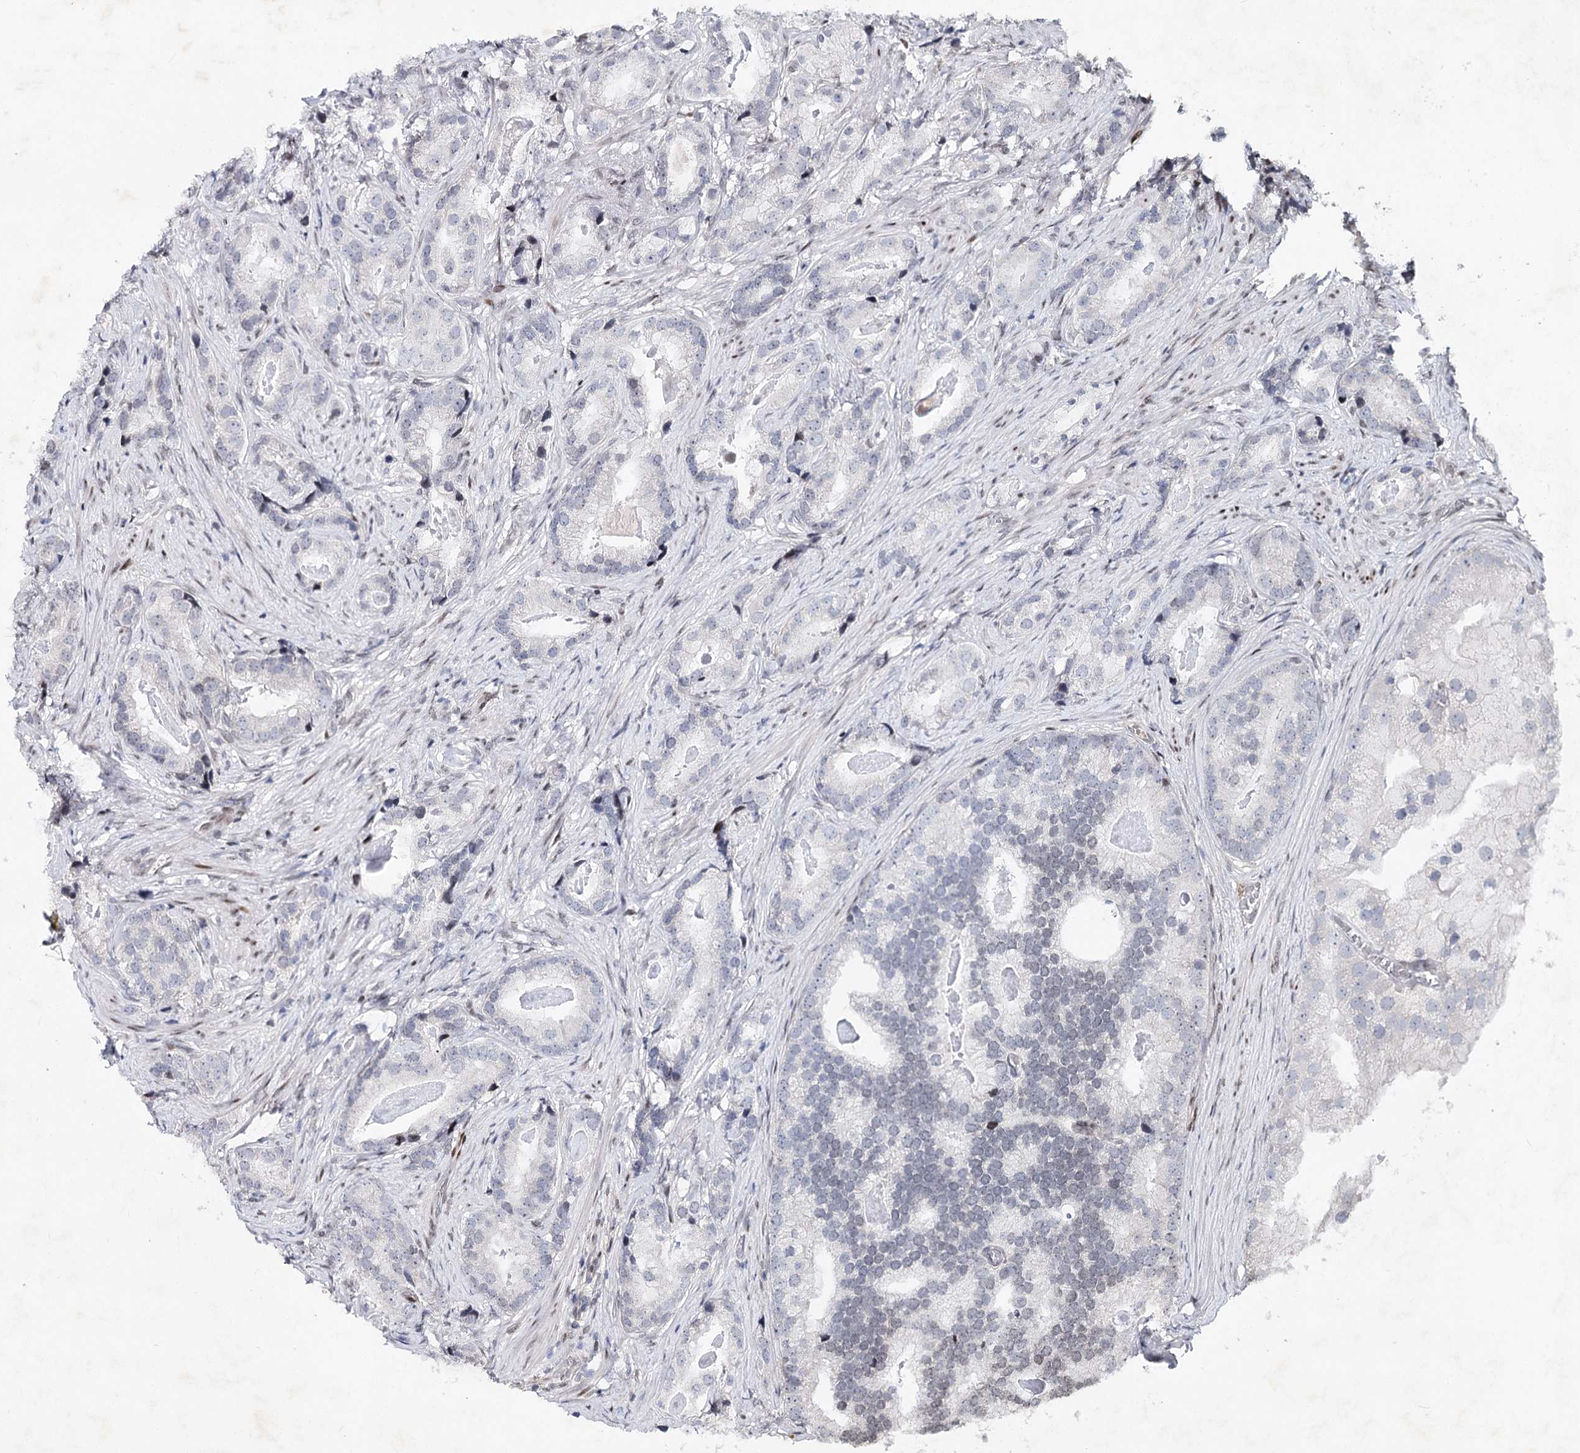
{"staining": {"intensity": "negative", "quantity": "none", "location": "none"}, "tissue": "prostate cancer", "cell_type": "Tumor cells", "image_type": "cancer", "snomed": [{"axis": "morphology", "description": "Adenocarcinoma, Low grade"}, {"axis": "topography", "description": "Prostate"}], "caption": "IHC micrograph of human prostate low-grade adenocarcinoma stained for a protein (brown), which exhibits no staining in tumor cells.", "gene": "FRMD4A", "patient": {"sex": "male", "age": 71}}